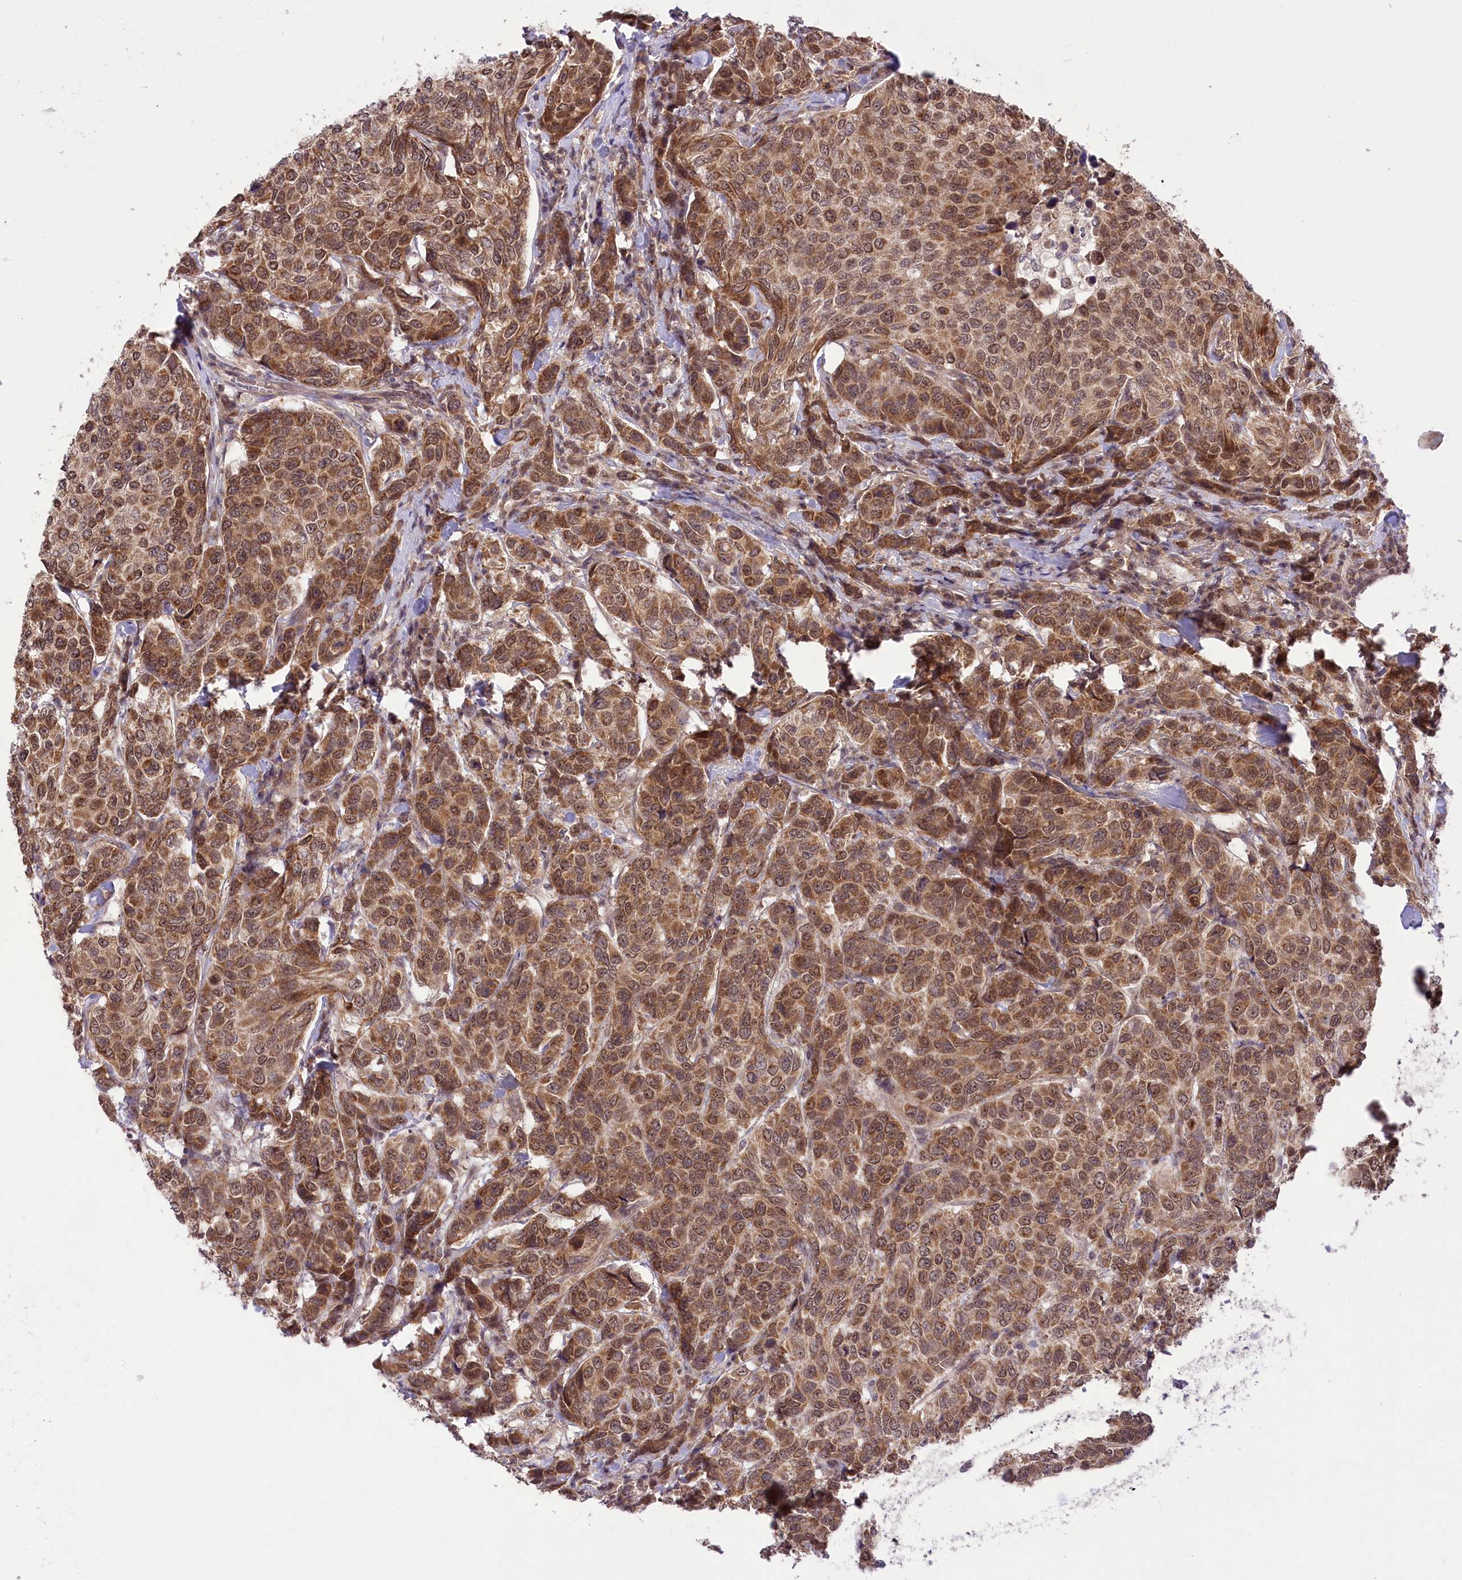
{"staining": {"intensity": "moderate", "quantity": ">75%", "location": "cytoplasmic/membranous,nuclear"}, "tissue": "breast cancer", "cell_type": "Tumor cells", "image_type": "cancer", "snomed": [{"axis": "morphology", "description": "Duct carcinoma"}, {"axis": "topography", "description": "Breast"}], "caption": "A brown stain highlights moderate cytoplasmic/membranous and nuclear positivity of a protein in breast invasive ductal carcinoma tumor cells.", "gene": "ZMAT2", "patient": {"sex": "female", "age": 55}}